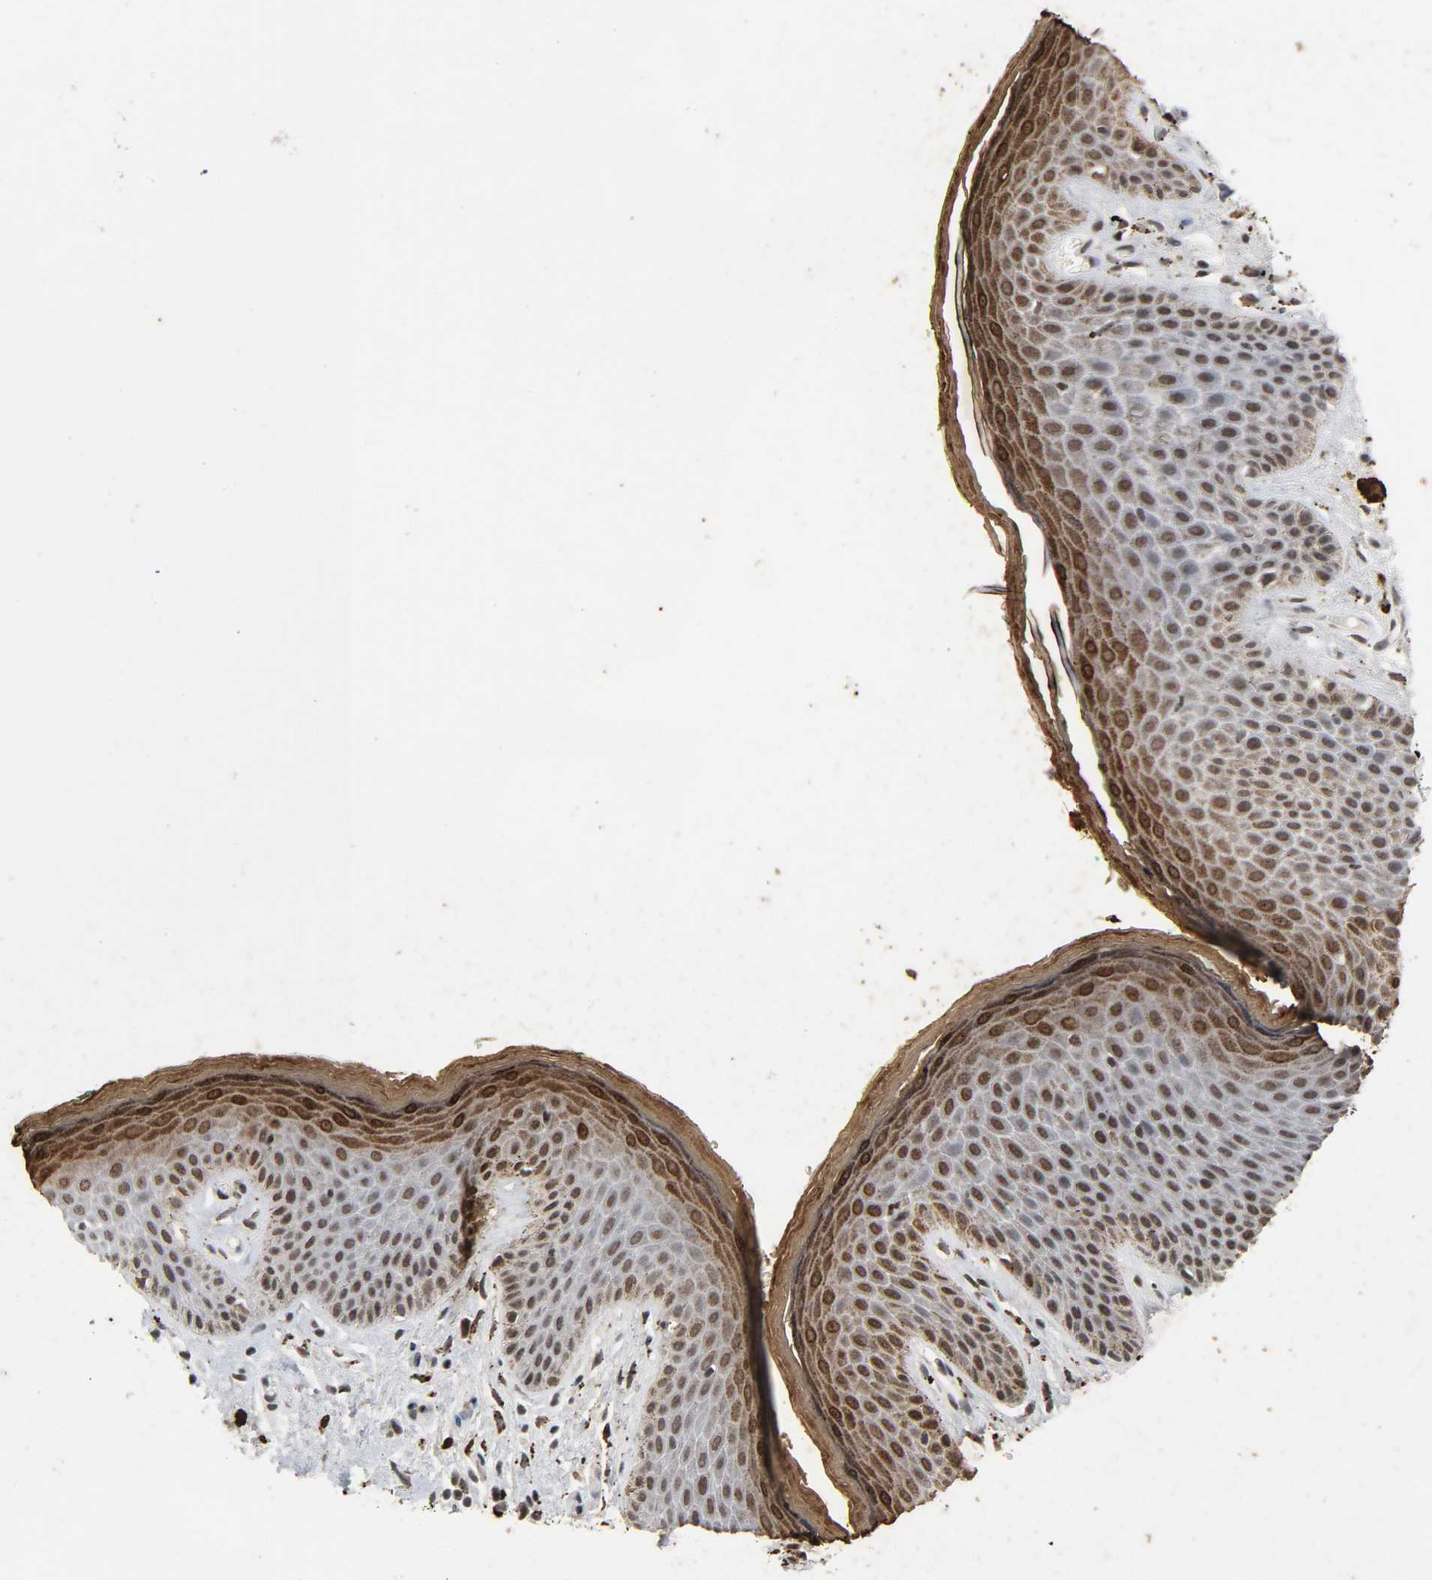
{"staining": {"intensity": "strong", "quantity": "<25%", "location": "cytoplasmic/membranous,nuclear"}, "tissue": "skin", "cell_type": "Epidermal cells", "image_type": "normal", "snomed": [{"axis": "morphology", "description": "Normal tissue, NOS"}, {"axis": "topography", "description": "Anal"}], "caption": "Normal skin was stained to show a protein in brown. There is medium levels of strong cytoplasmic/membranous,nuclear expression in about <25% of epidermal cells.", "gene": "MUC1", "patient": {"sex": "male", "age": 74}}